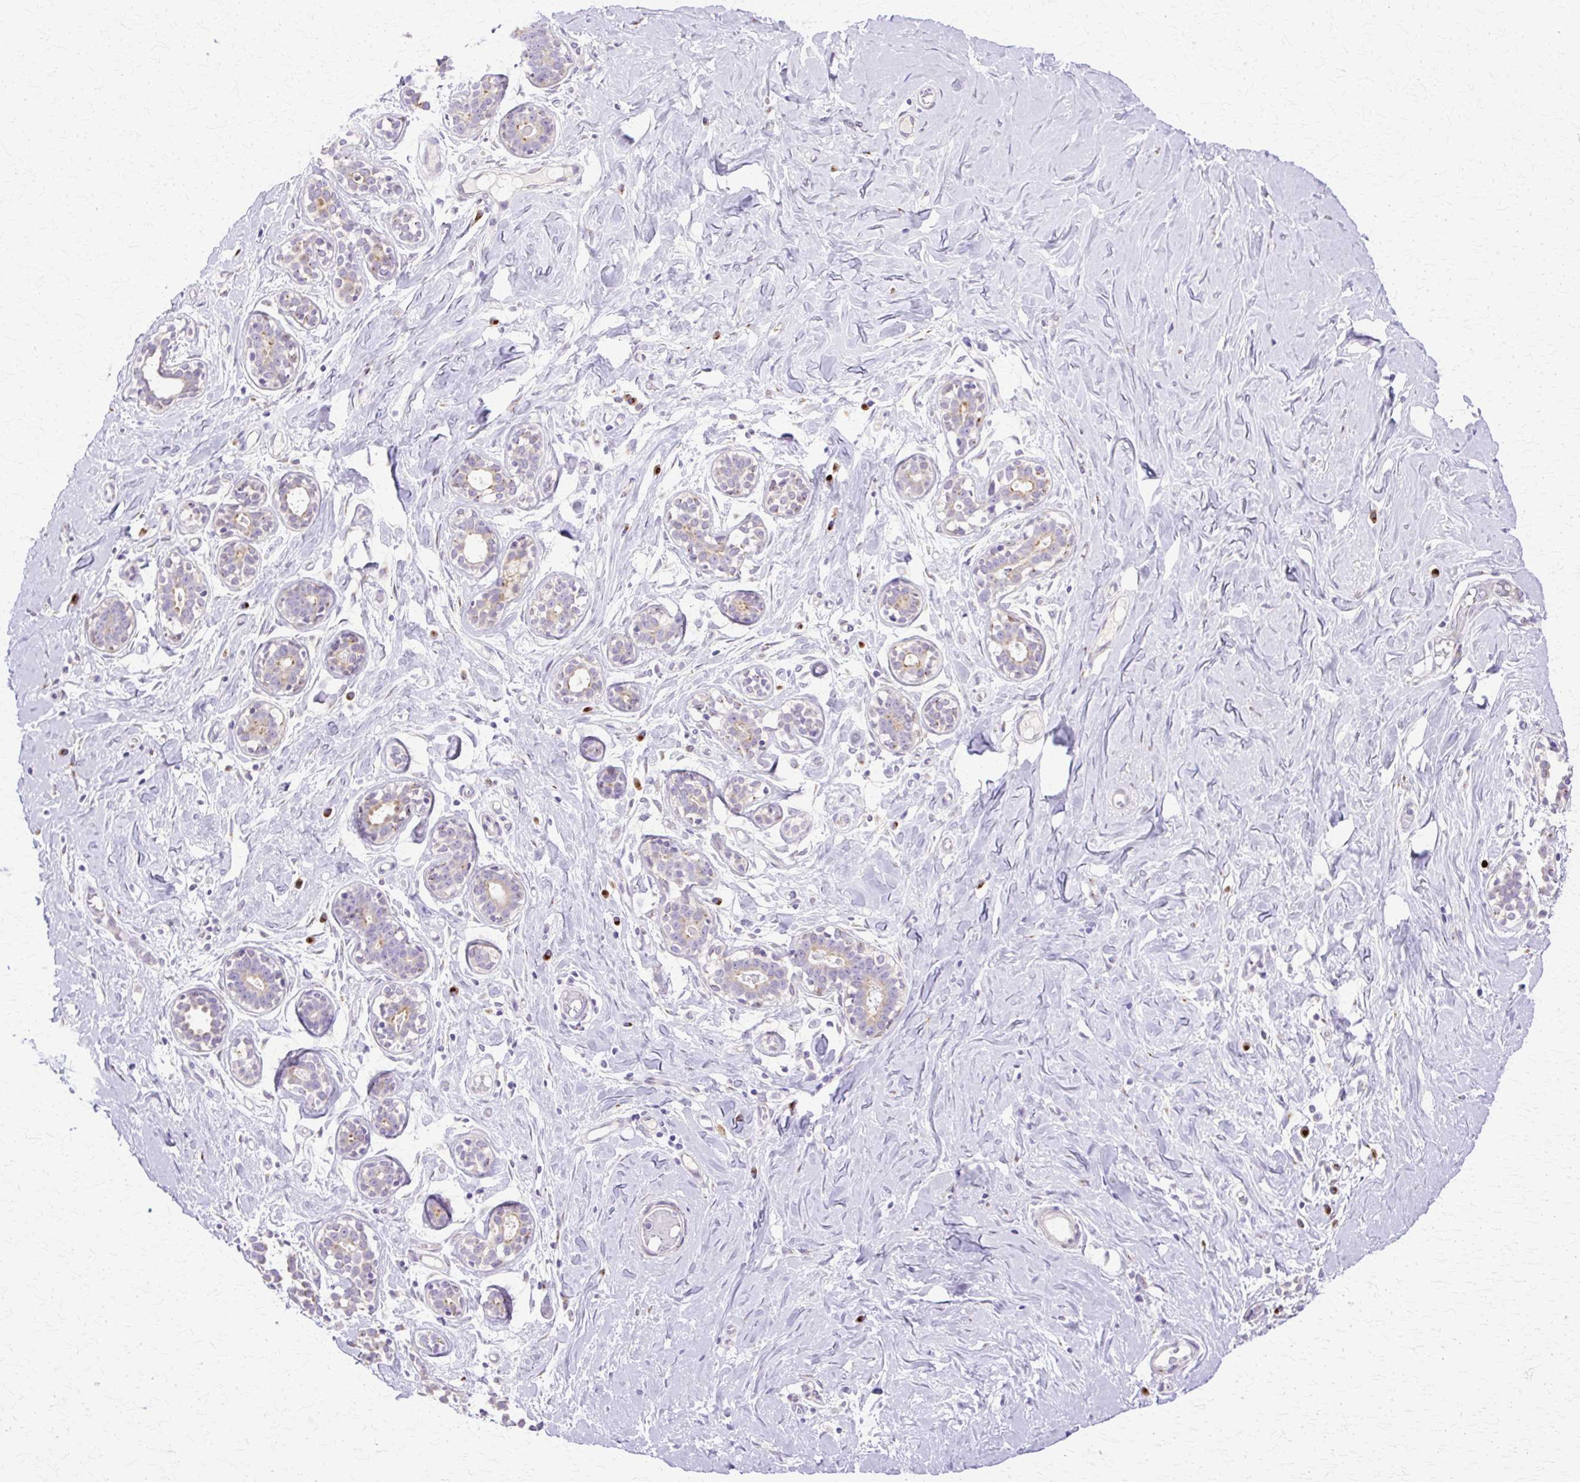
{"staining": {"intensity": "negative", "quantity": "none", "location": "none"}, "tissue": "breast", "cell_type": "Adipocytes", "image_type": "normal", "snomed": [{"axis": "morphology", "description": "Normal tissue, NOS"}, {"axis": "topography", "description": "Breast"}], "caption": "Immunohistochemistry micrograph of benign human breast stained for a protein (brown), which demonstrates no positivity in adipocytes.", "gene": "TBC1D3B", "patient": {"sex": "female", "age": 27}}